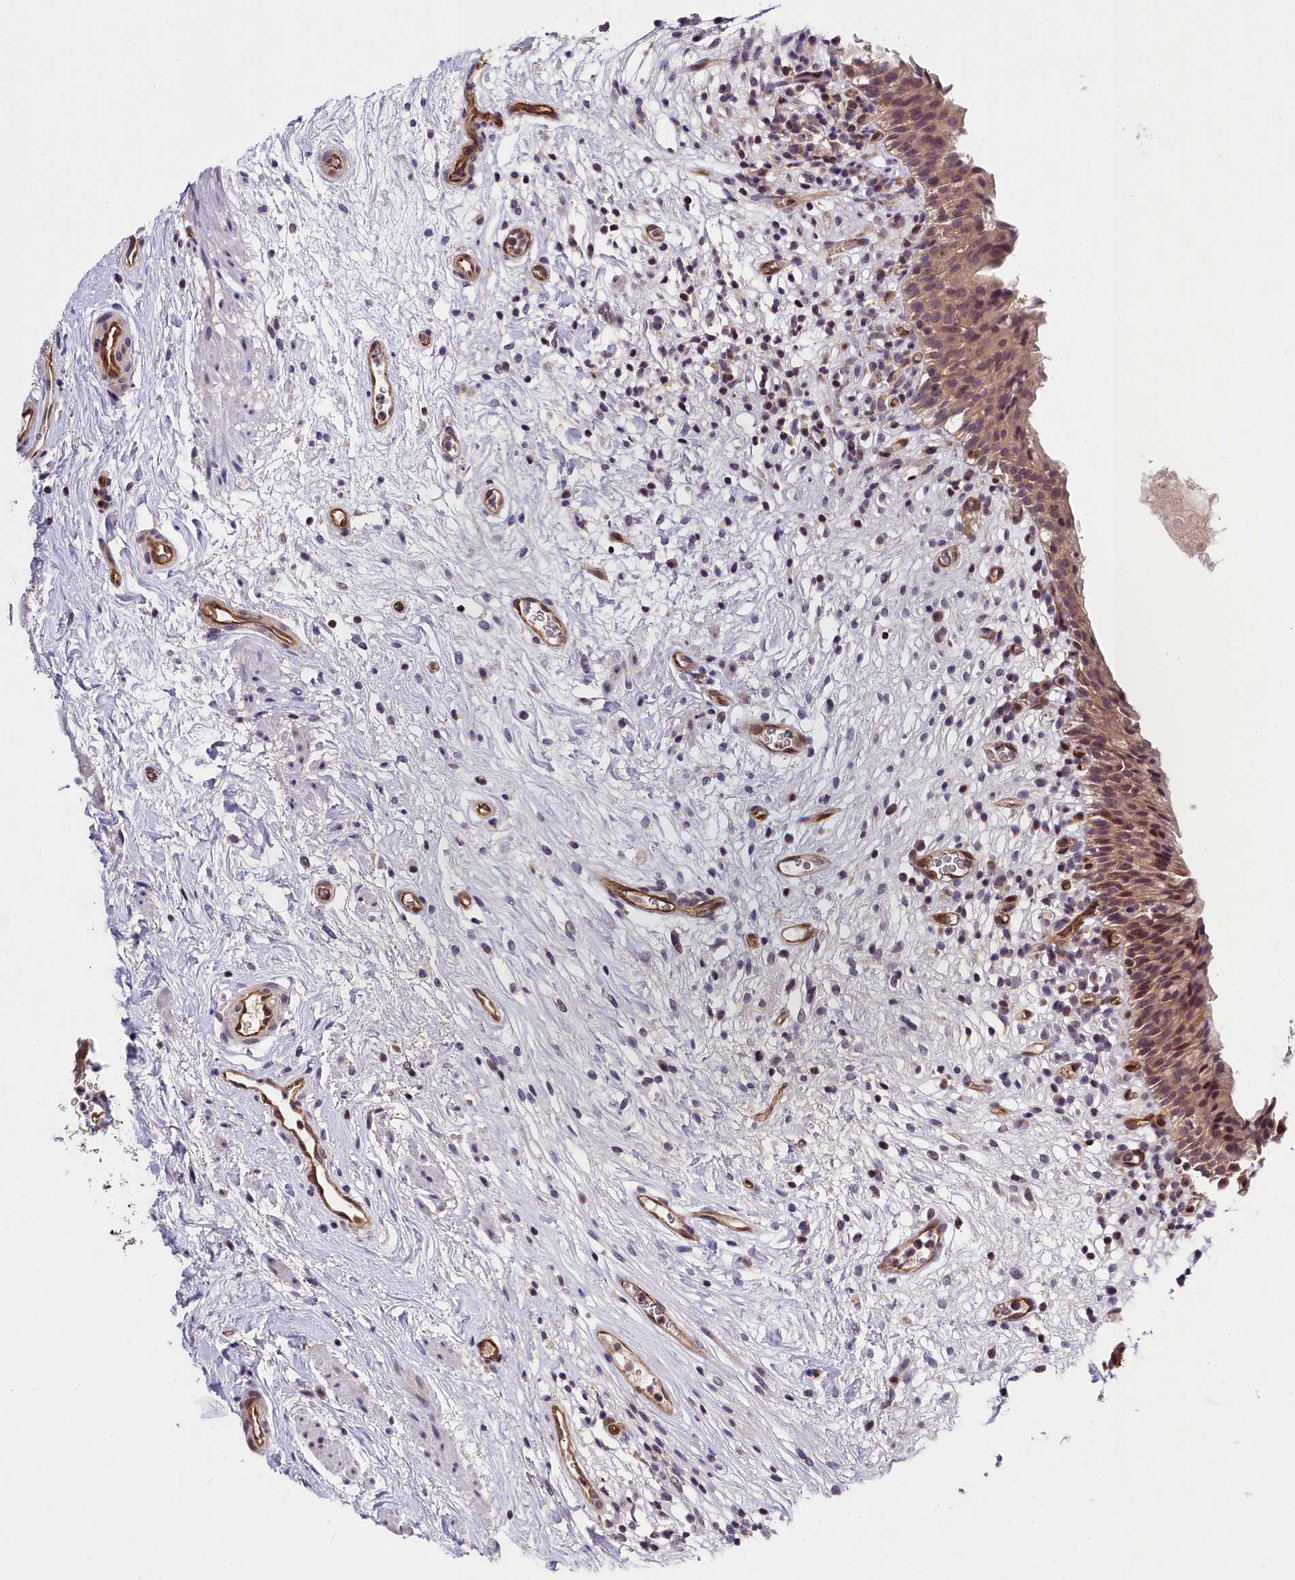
{"staining": {"intensity": "moderate", "quantity": "25%-75%", "location": "cytoplasmic/membranous,nuclear"}, "tissue": "urinary bladder", "cell_type": "Urothelial cells", "image_type": "normal", "snomed": [{"axis": "morphology", "description": "Normal tissue, NOS"}, {"axis": "morphology", "description": "Inflammation, NOS"}, {"axis": "topography", "description": "Urinary bladder"}], "caption": "Protein staining displays moderate cytoplasmic/membranous,nuclear staining in about 25%-75% of urothelial cells in normal urinary bladder. (brown staining indicates protein expression, while blue staining denotes nuclei).", "gene": "SNRK", "patient": {"sex": "male", "age": 63}}